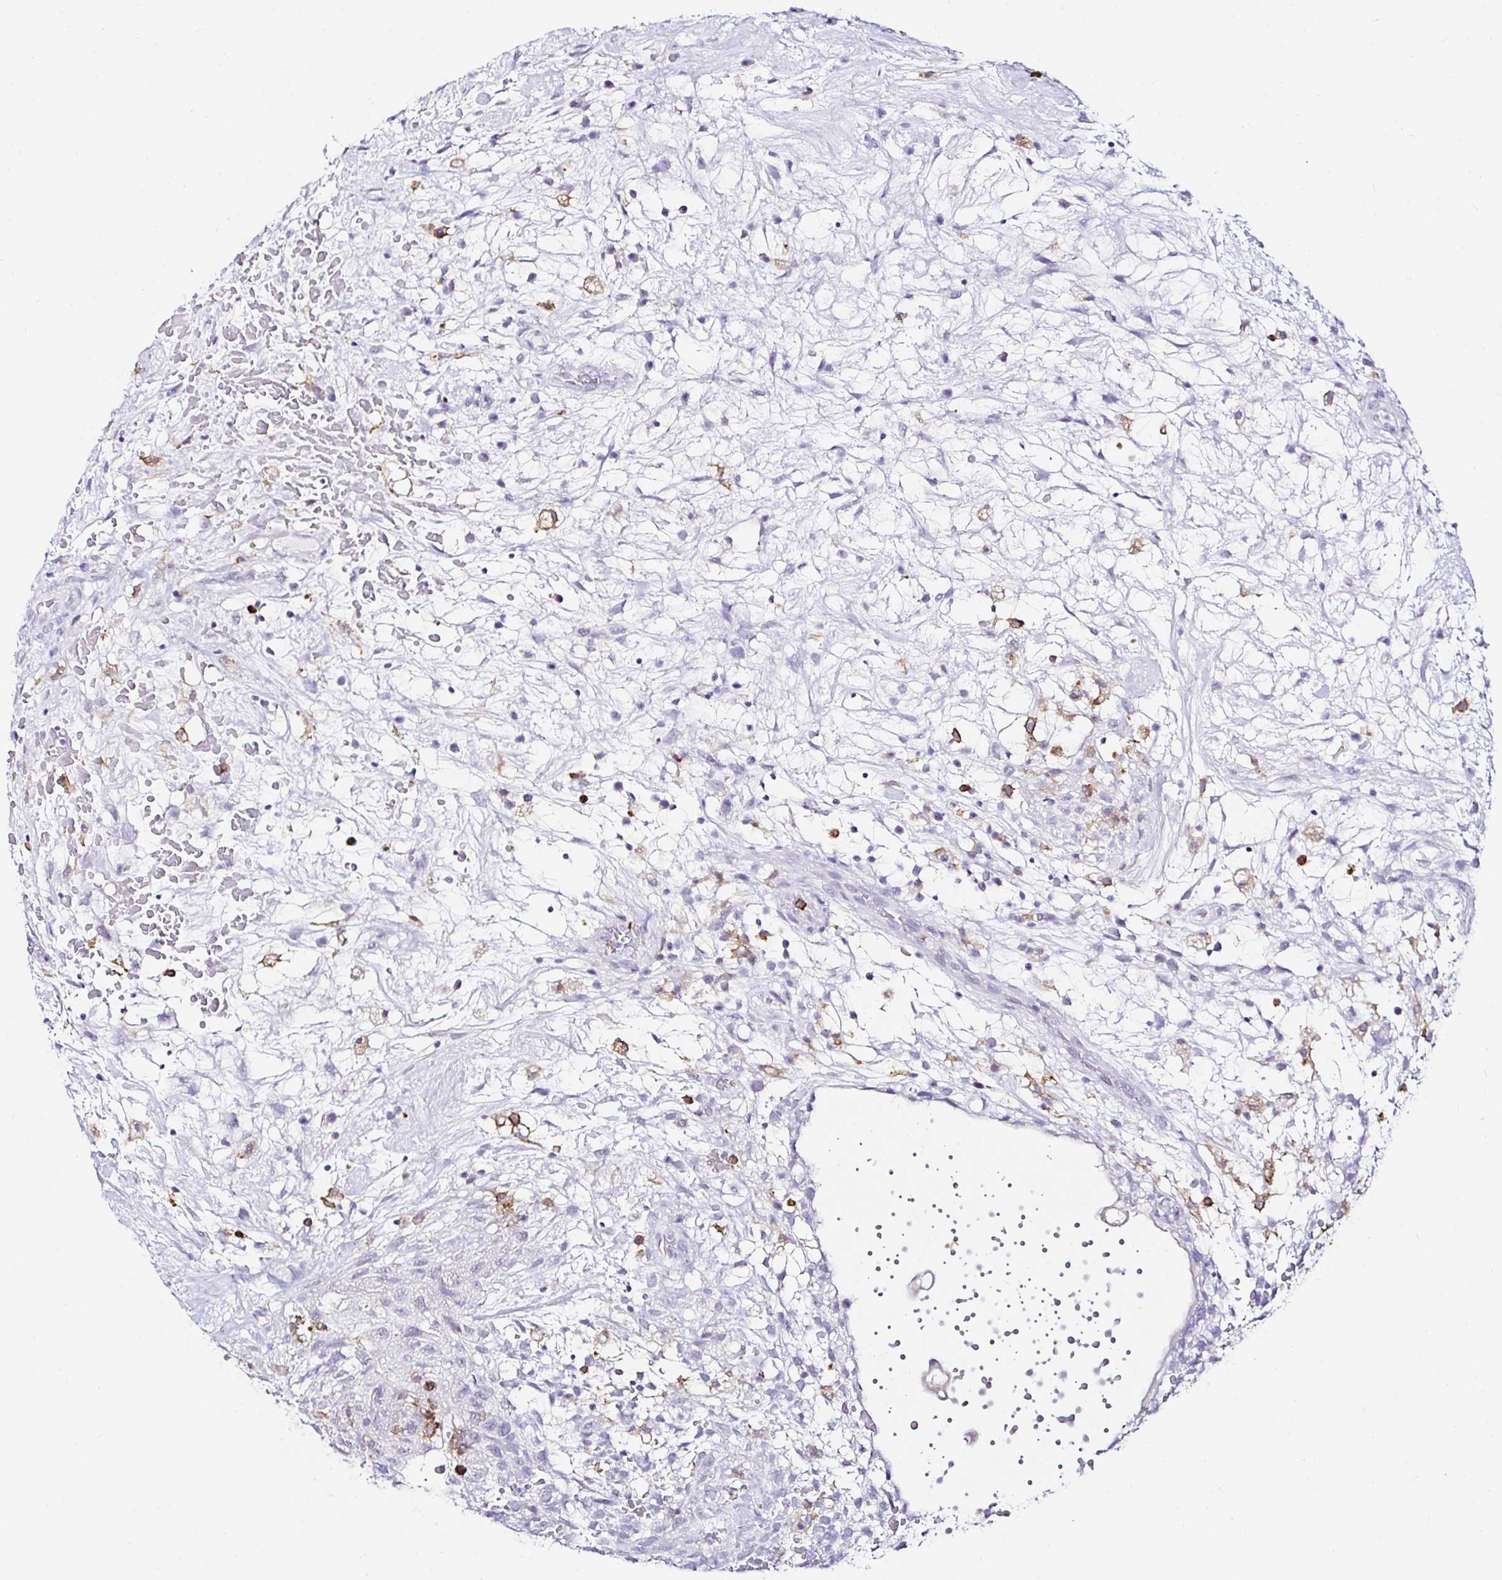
{"staining": {"intensity": "negative", "quantity": "none", "location": "none"}, "tissue": "testis cancer", "cell_type": "Tumor cells", "image_type": "cancer", "snomed": [{"axis": "morphology", "description": "Normal tissue, NOS"}, {"axis": "morphology", "description": "Carcinoma, Embryonal, NOS"}, {"axis": "topography", "description": "Testis"}], "caption": "Testis embryonal carcinoma was stained to show a protein in brown. There is no significant staining in tumor cells.", "gene": "CYBB", "patient": {"sex": "male", "age": 32}}